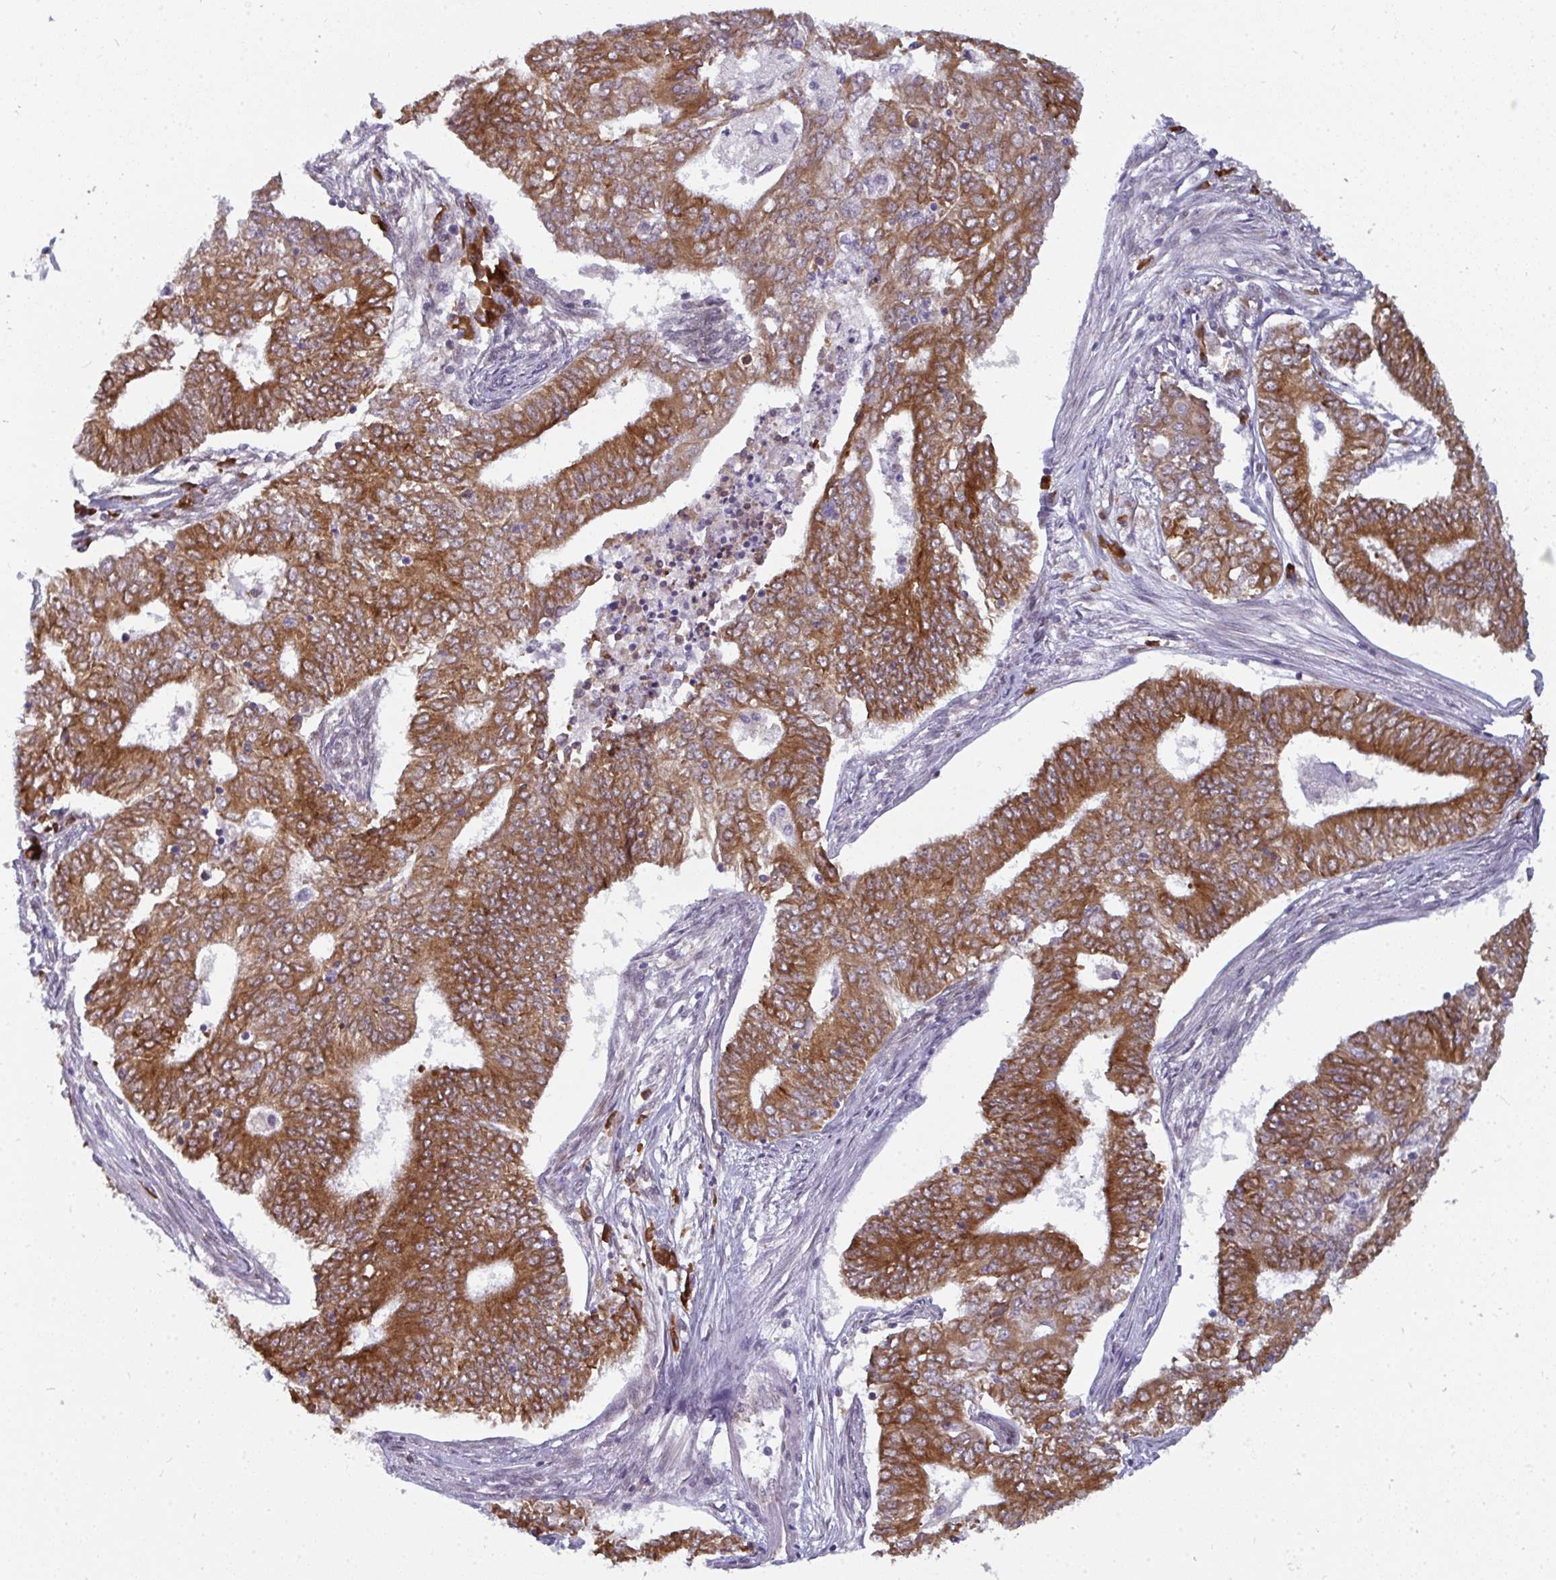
{"staining": {"intensity": "strong", "quantity": ">75%", "location": "cytoplasmic/membranous"}, "tissue": "endometrial cancer", "cell_type": "Tumor cells", "image_type": "cancer", "snomed": [{"axis": "morphology", "description": "Adenocarcinoma, NOS"}, {"axis": "topography", "description": "Endometrium"}], "caption": "Immunohistochemistry (IHC) staining of endometrial cancer (adenocarcinoma), which reveals high levels of strong cytoplasmic/membranous positivity in approximately >75% of tumor cells indicating strong cytoplasmic/membranous protein expression. The staining was performed using DAB (3,3'-diaminobenzidine) (brown) for protein detection and nuclei were counterstained in hematoxylin (blue).", "gene": "LYSMD4", "patient": {"sex": "female", "age": 62}}